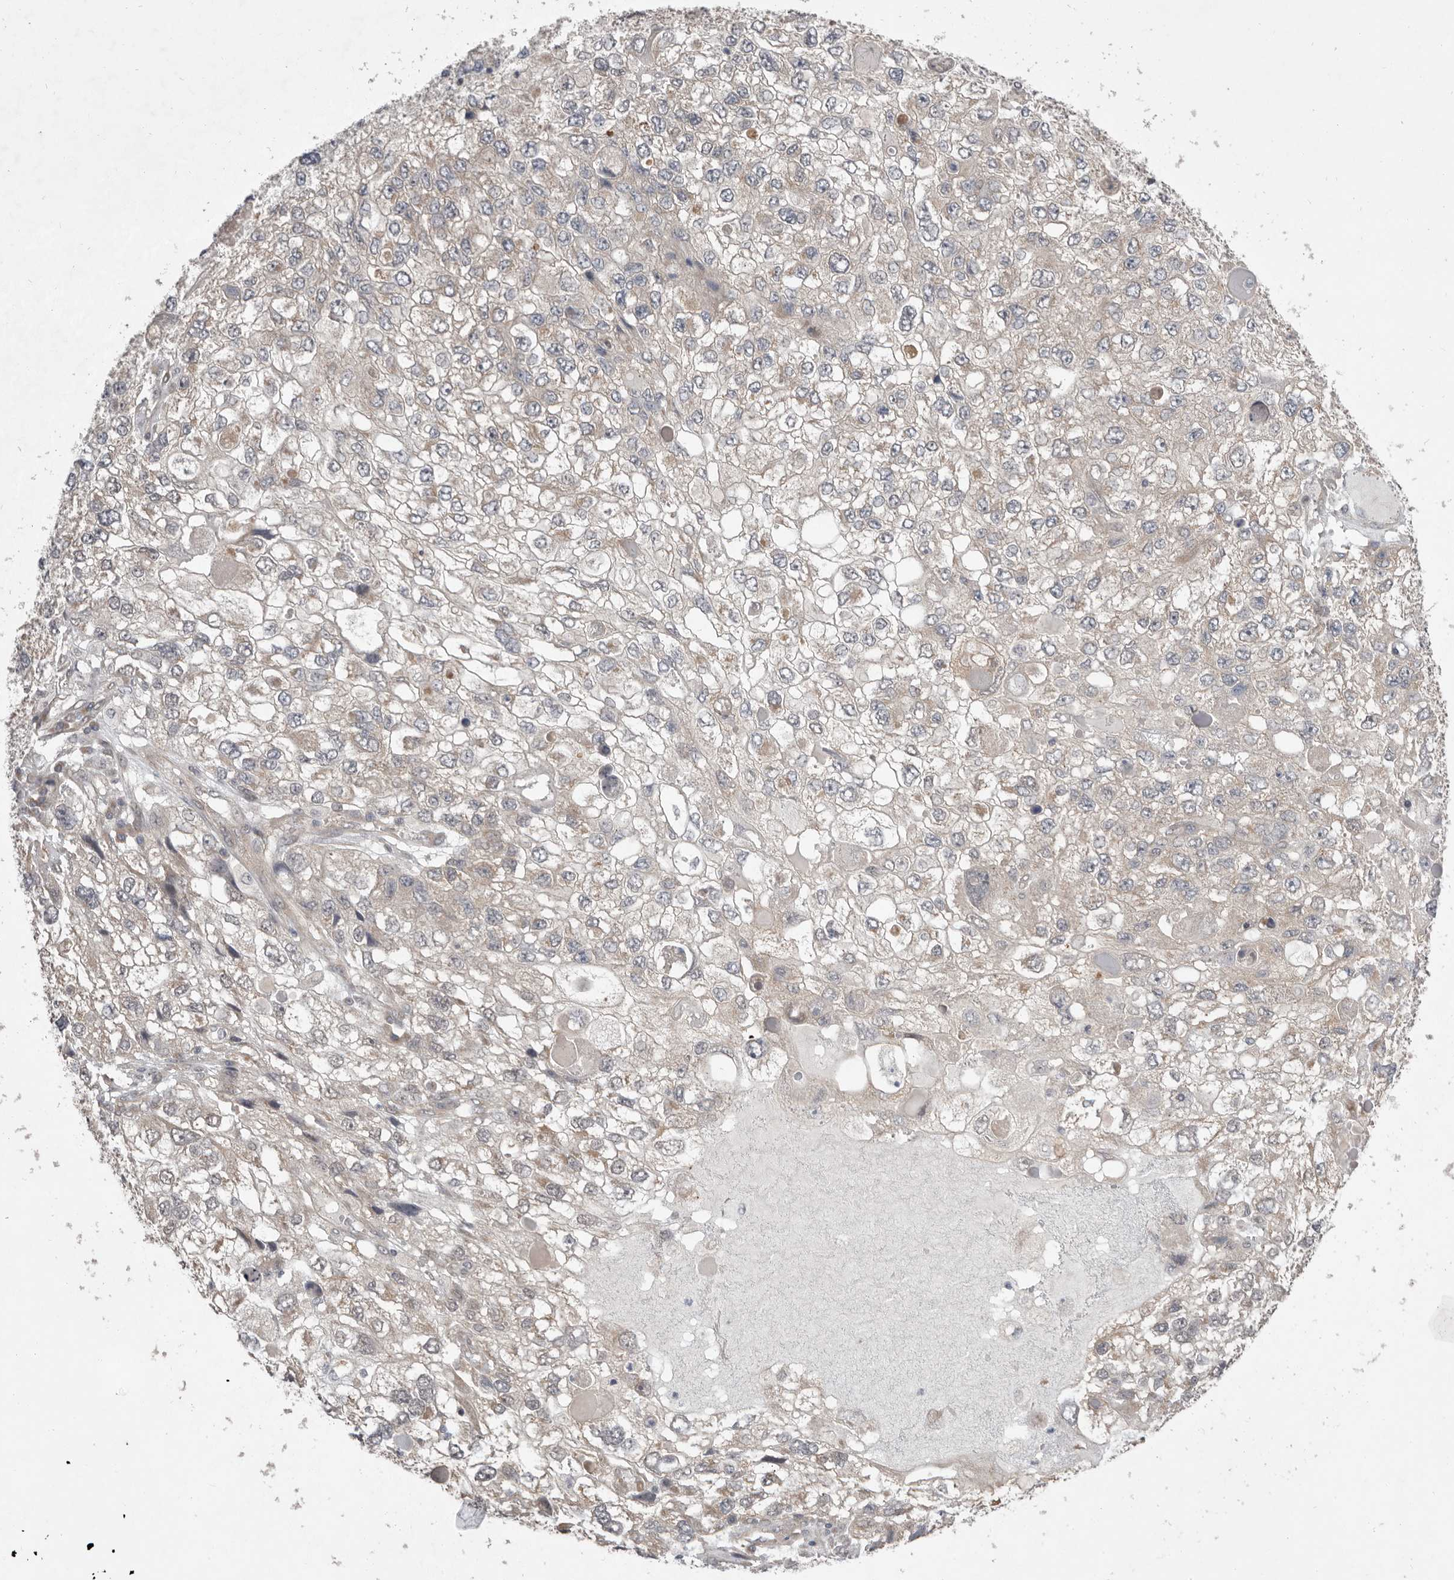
{"staining": {"intensity": "negative", "quantity": "none", "location": "none"}, "tissue": "endometrial cancer", "cell_type": "Tumor cells", "image_type": "cancer", "snomed": [{"axis": "morphology", "description": "Adenocarcinoma, NOS"}, {"axis": "topography", "description": "Endometrium"}], "caption": "Immunohistochemistry (IHC) of endometrial adenocarcinoma shows no expression in tumor cells.", "gene": "NSUN4", "patient": {"sex": "female", "age": 49}}